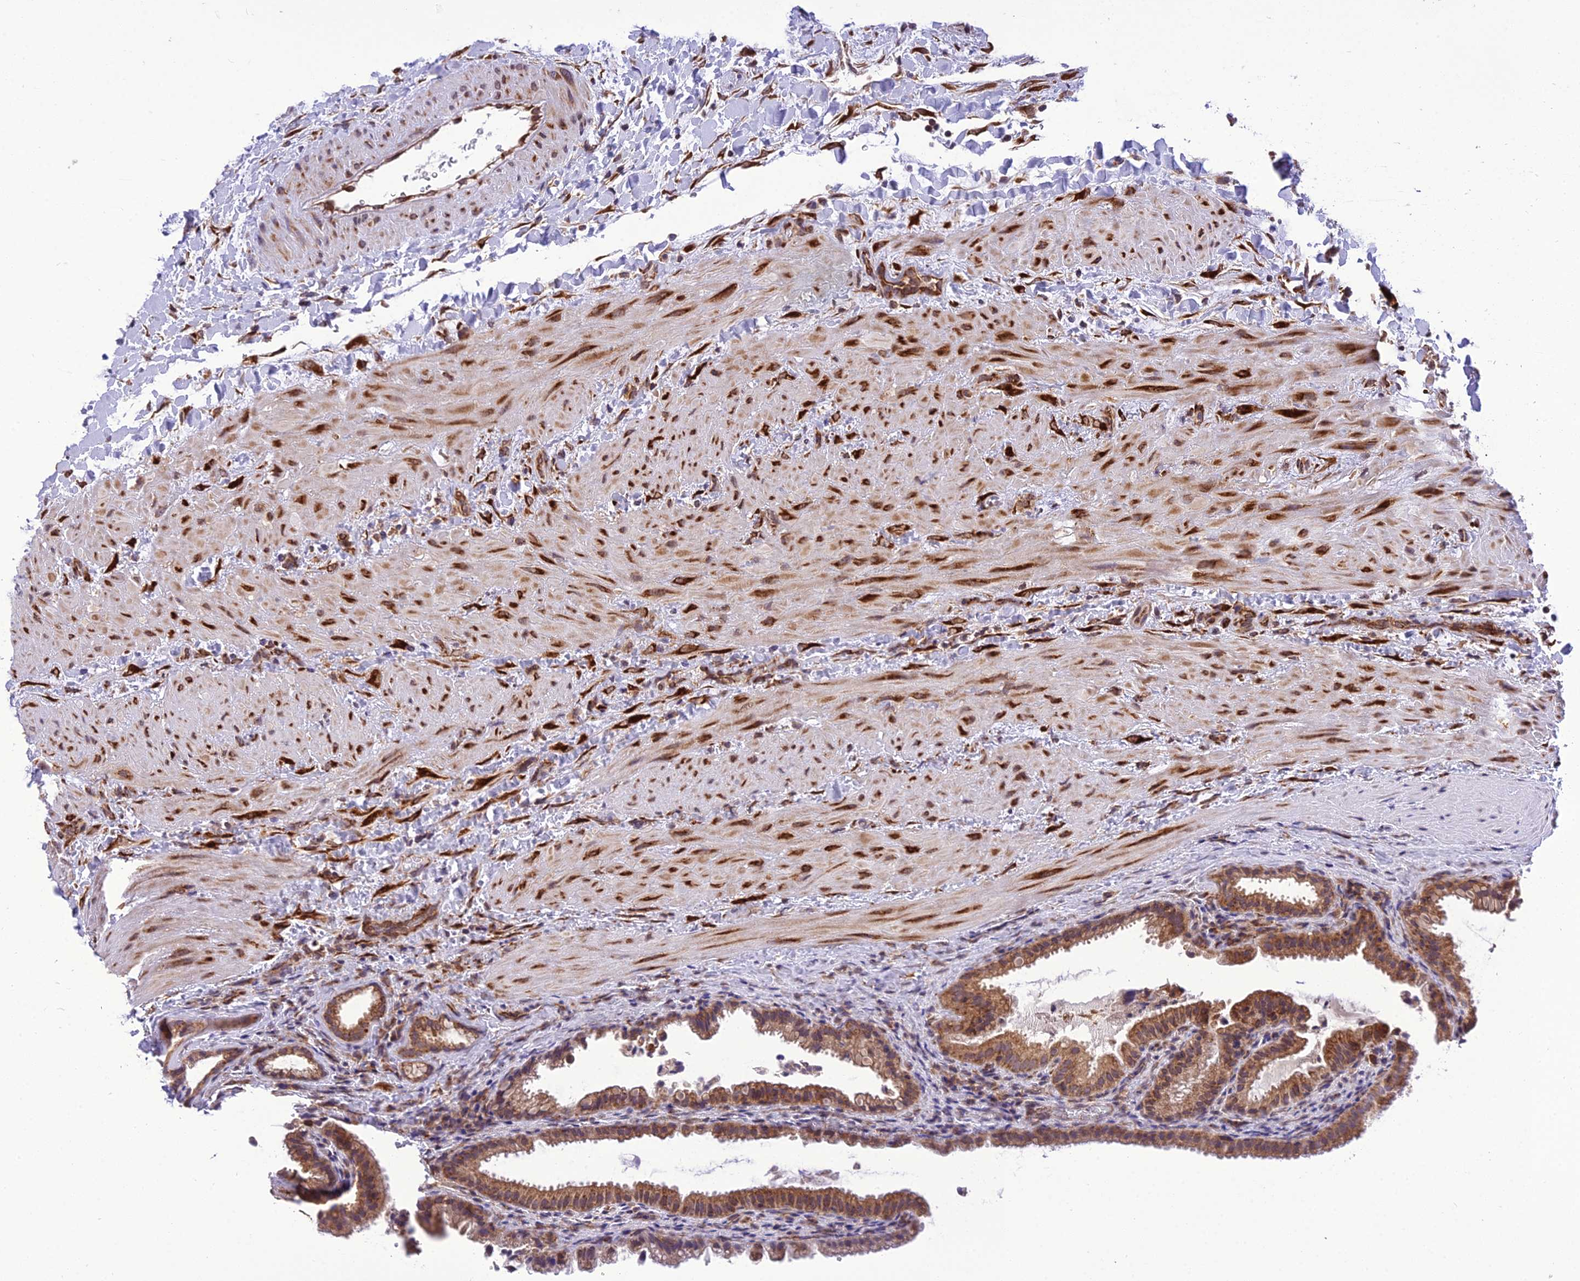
{"staining": {"intensity": "strong", "quantity": ">75%", "location": "cytoplasmic/membranous"}, "tissue": "gallbladder", "cell_type": "Glandular cells", "image_type": "normal", "snomed": [{"axis": "morphology", "description": "Normal tissue, NOS"}, {"axis": "topography", "description": "Gallbladder"}], "caption": "Benign gallbladder reveals strong cytoplasmic/membranous expression in about >75% of glandular cells, visualized by immunohistochemistry.", "gene": "DHCR7", "patient": {"sex": "male", "age": 24}}